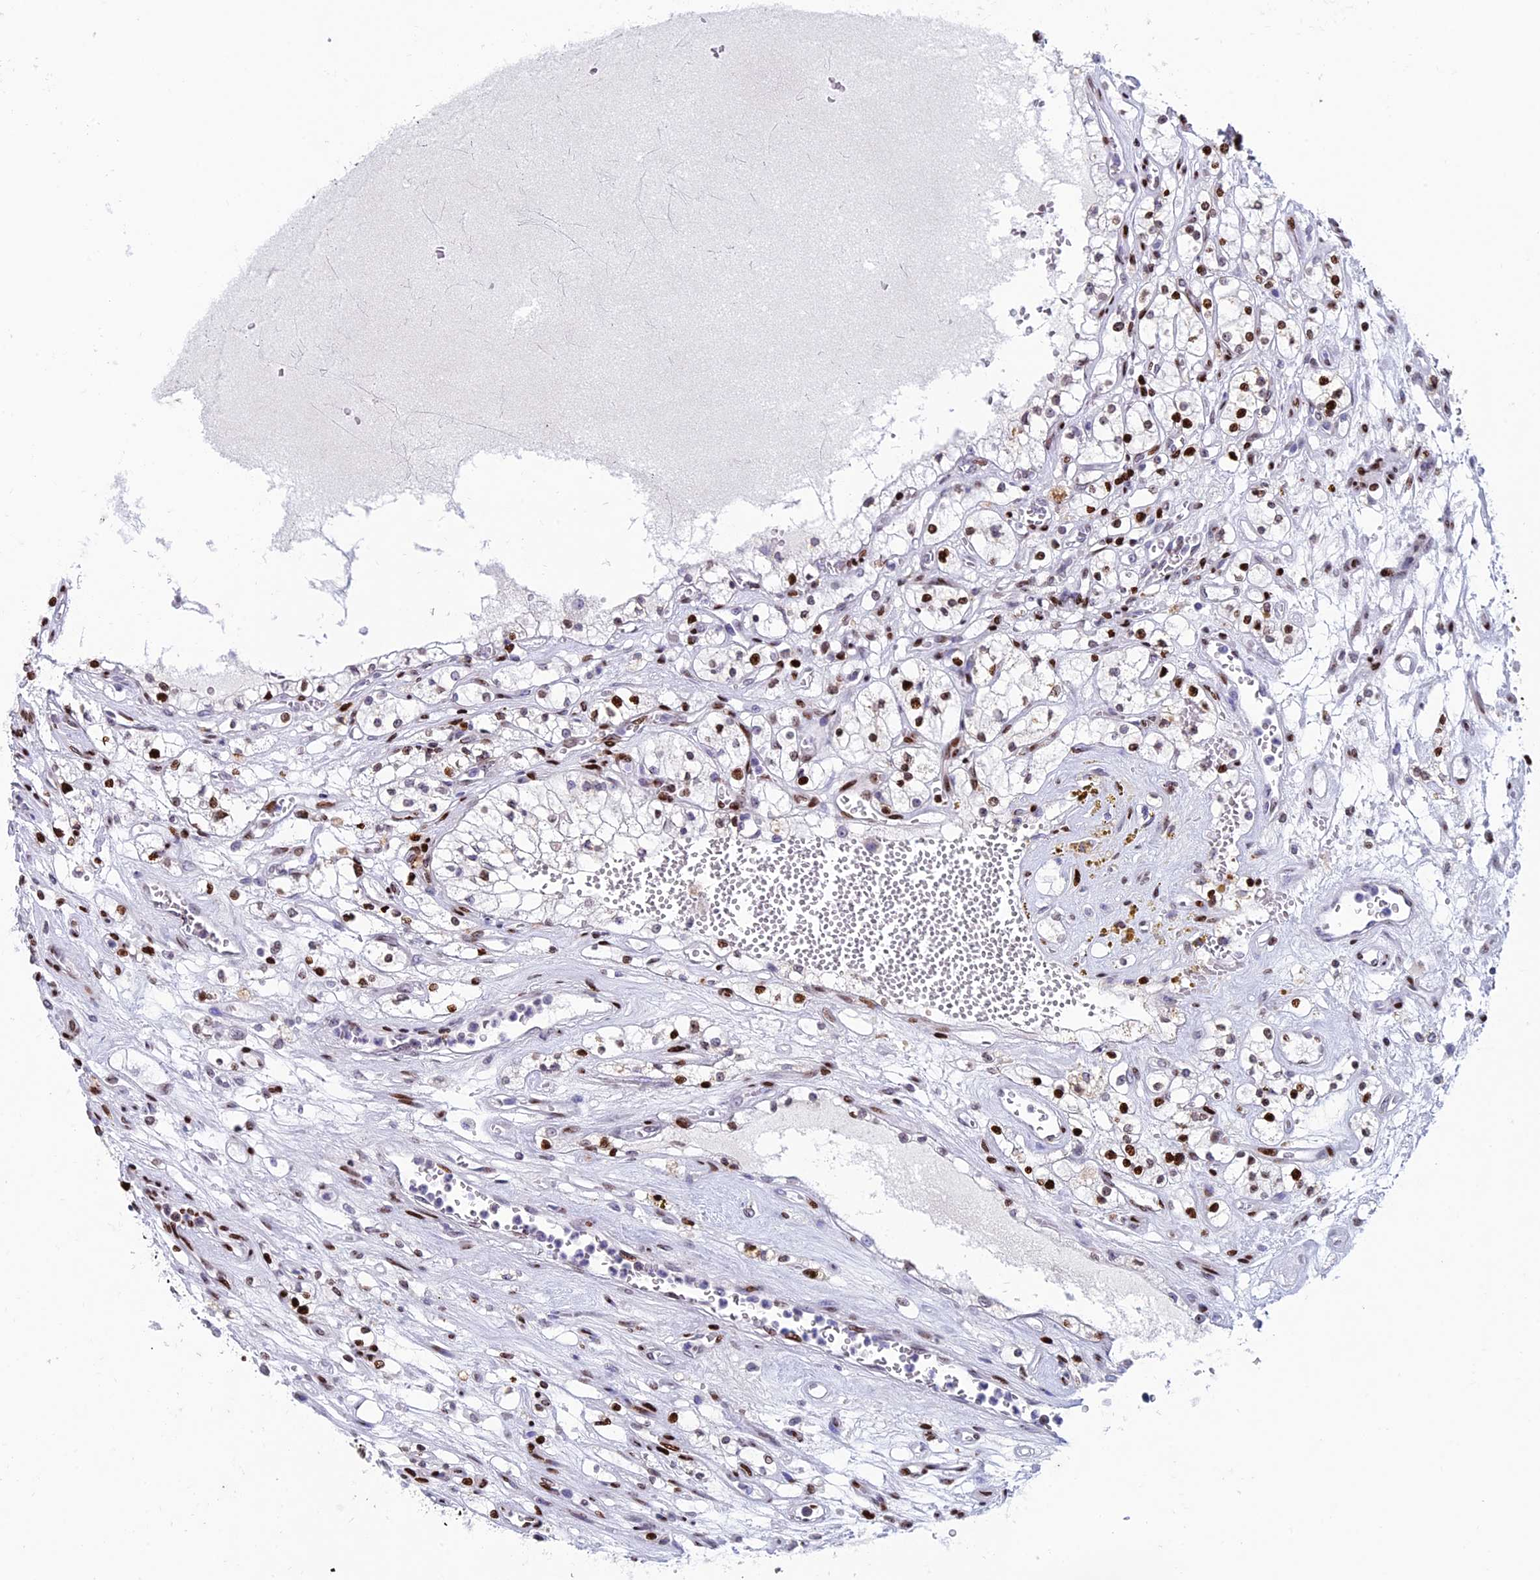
{"staining": {"intensity": "strong", "quantity": "25%-75%", "location": "nuclear"}, "tissue": "renal cancer", "cell_type": "Tumor cells", "image_type": "cancer", "snomed": [{"axis": "morphology", "description": "Adenocarcinoma, NOS"}, {"axis": "topography", "description": "Kidney"}], "caption": "The histopathology image shows staining of renal cancer (adenocarcinoma), revealing strong nuclear protein positivity (brown color) within tumor cells.", "gene": "BTBD3", "patient": {"sex": "female", "age": 69}}